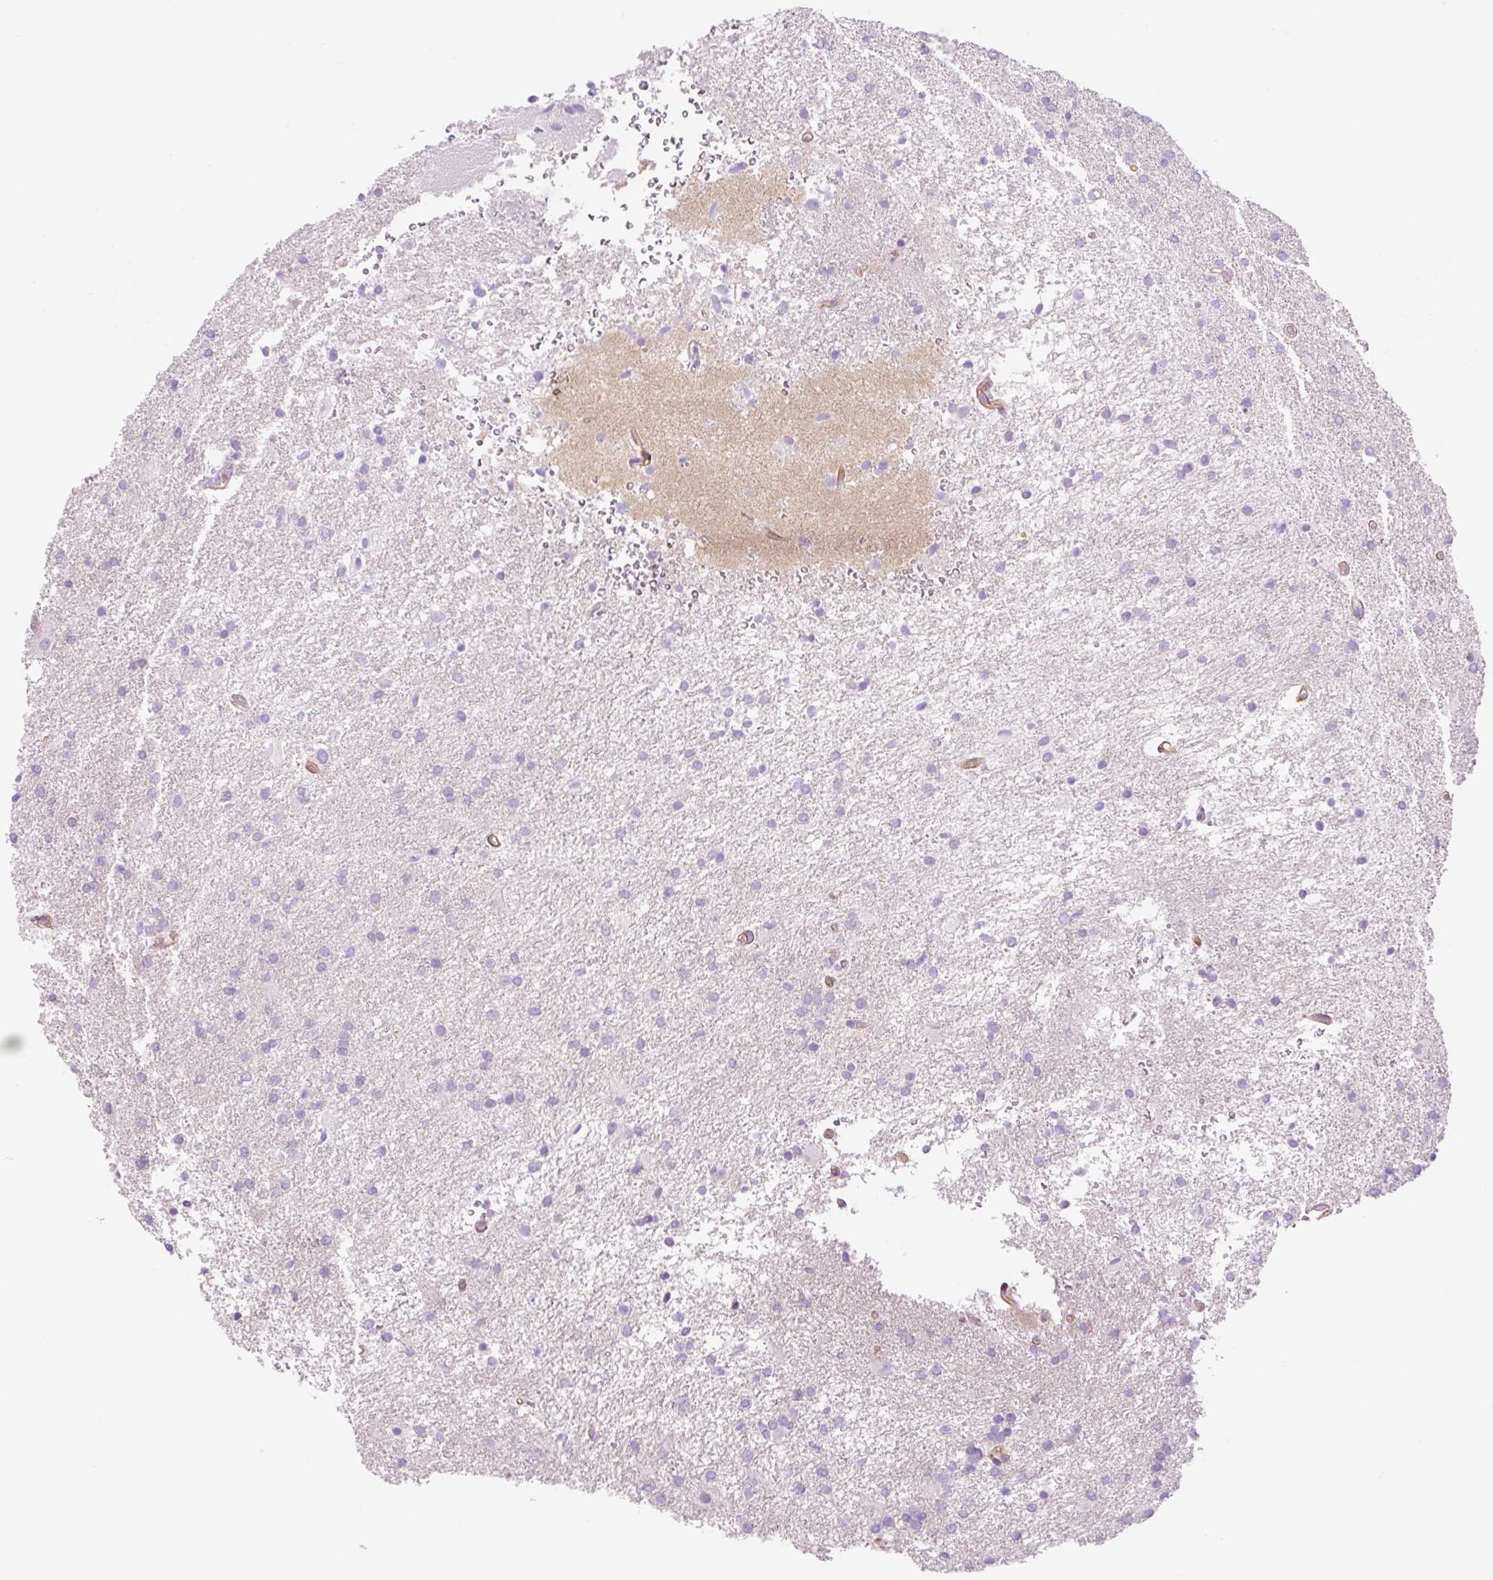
{"staining": {"intensity": "negative", "quantity": "none", "location": "none"}, "tissue": "glioma", "cell_type": "Tumor cells", "image_type": "cancer", "snomed": [{"axis": "morphology", "description": "Glioma, malignant, High grade"}, {"axis": "topography", "description": "Brain"}], "caption": "IHC of malignant high-grade glioma displays no positivity in tumor cells.", "gene": "EHD3", "patient": {"sex": "female", "age": 50}}